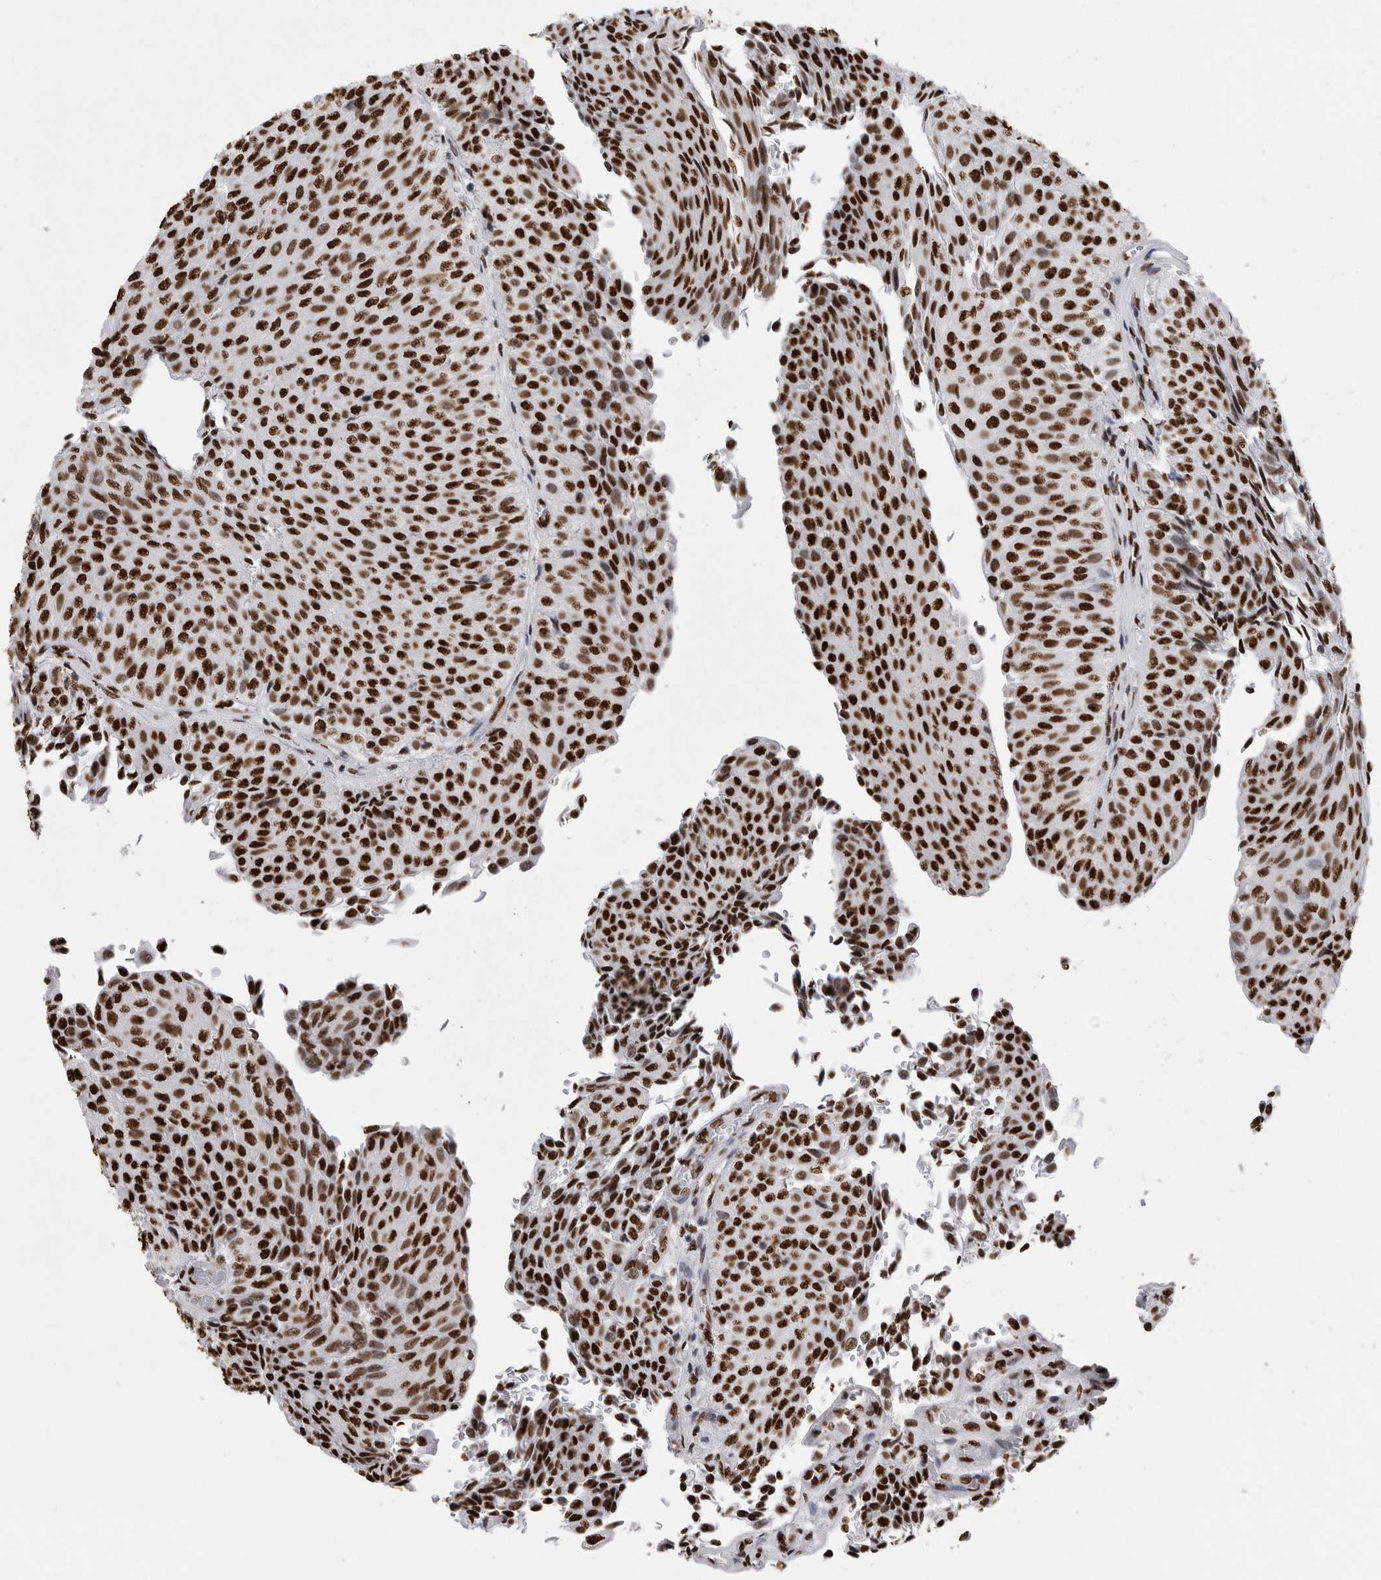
{"staining": {"intensity": "strong", "quantity": ">75%", "location": "nuclear"}, "tissue": "urothelial cancer", "cell_type": "Tumor cells", "image_type": "cancer", "snomed": [{"axis": "morphology", "description": "Urothelial carcinoma, Low grade"}, {"axis": "topography", "description": "Urinary bladder"}], "caption": "This histopathology image shows immunohistochemistry (IHC) staining of urothelial carcinoma (low-grade), with high strong nuclear staining in about >75% of tumor cells.", "gene": "ALPK3", "patient": {"sex": "male", "age": 78}}